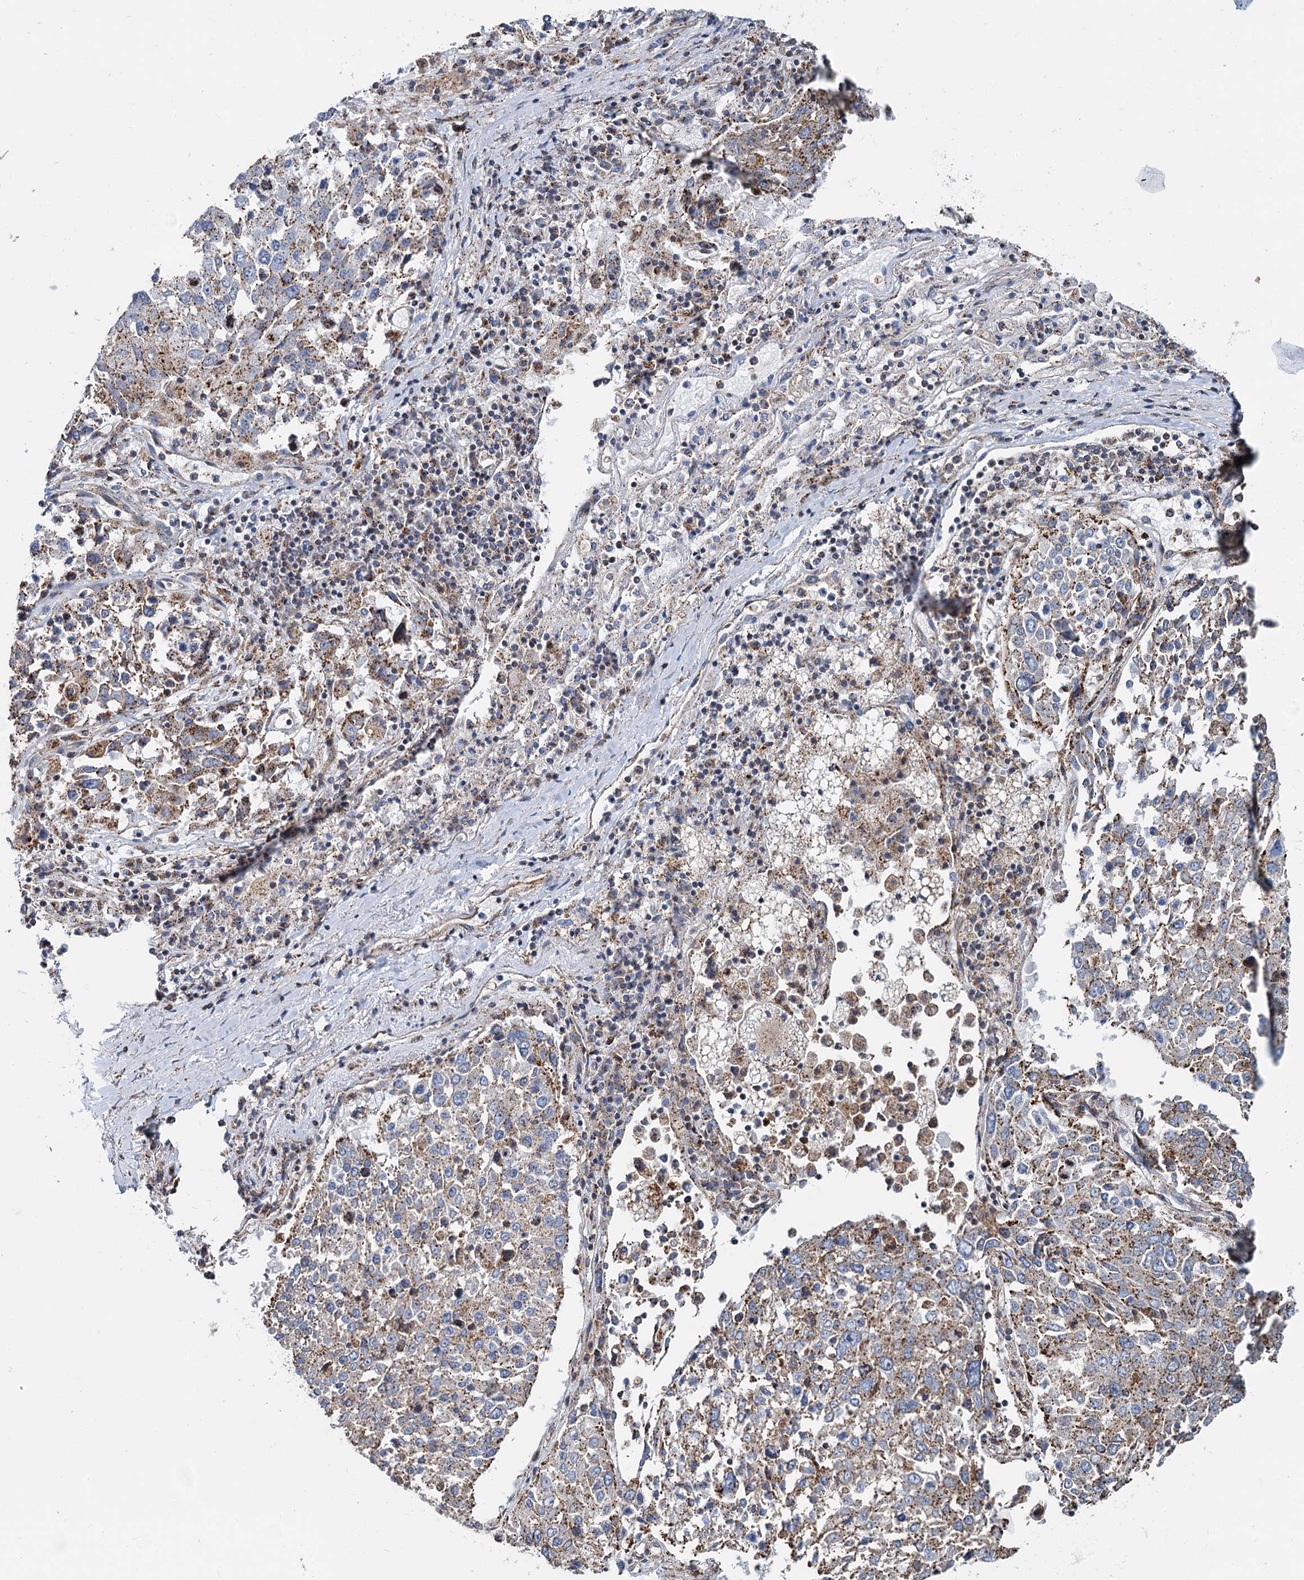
{"staining": {"intensity": "moderate", "quantity": ">75%", "location": "cytoplasmic/membranous"}, "tissue": "lung cancer", "cell_type": "Tumor cells", "image_type": "cancer", "snomed": [{"axis": "morphology", "description": "Squamous cell carcinoma, NOS"}, {"axis": "topography", "description": "Lung"}], "caption": "The micrograph exhibits immunohistochemical staining of lung squamous cell carcinoma. There is moderate cytoplasmic/membranous positivity is identified in about >75% of tumor cells.", "gene": "PSEN1", "patient": {"sex": "male", "age": 65}}